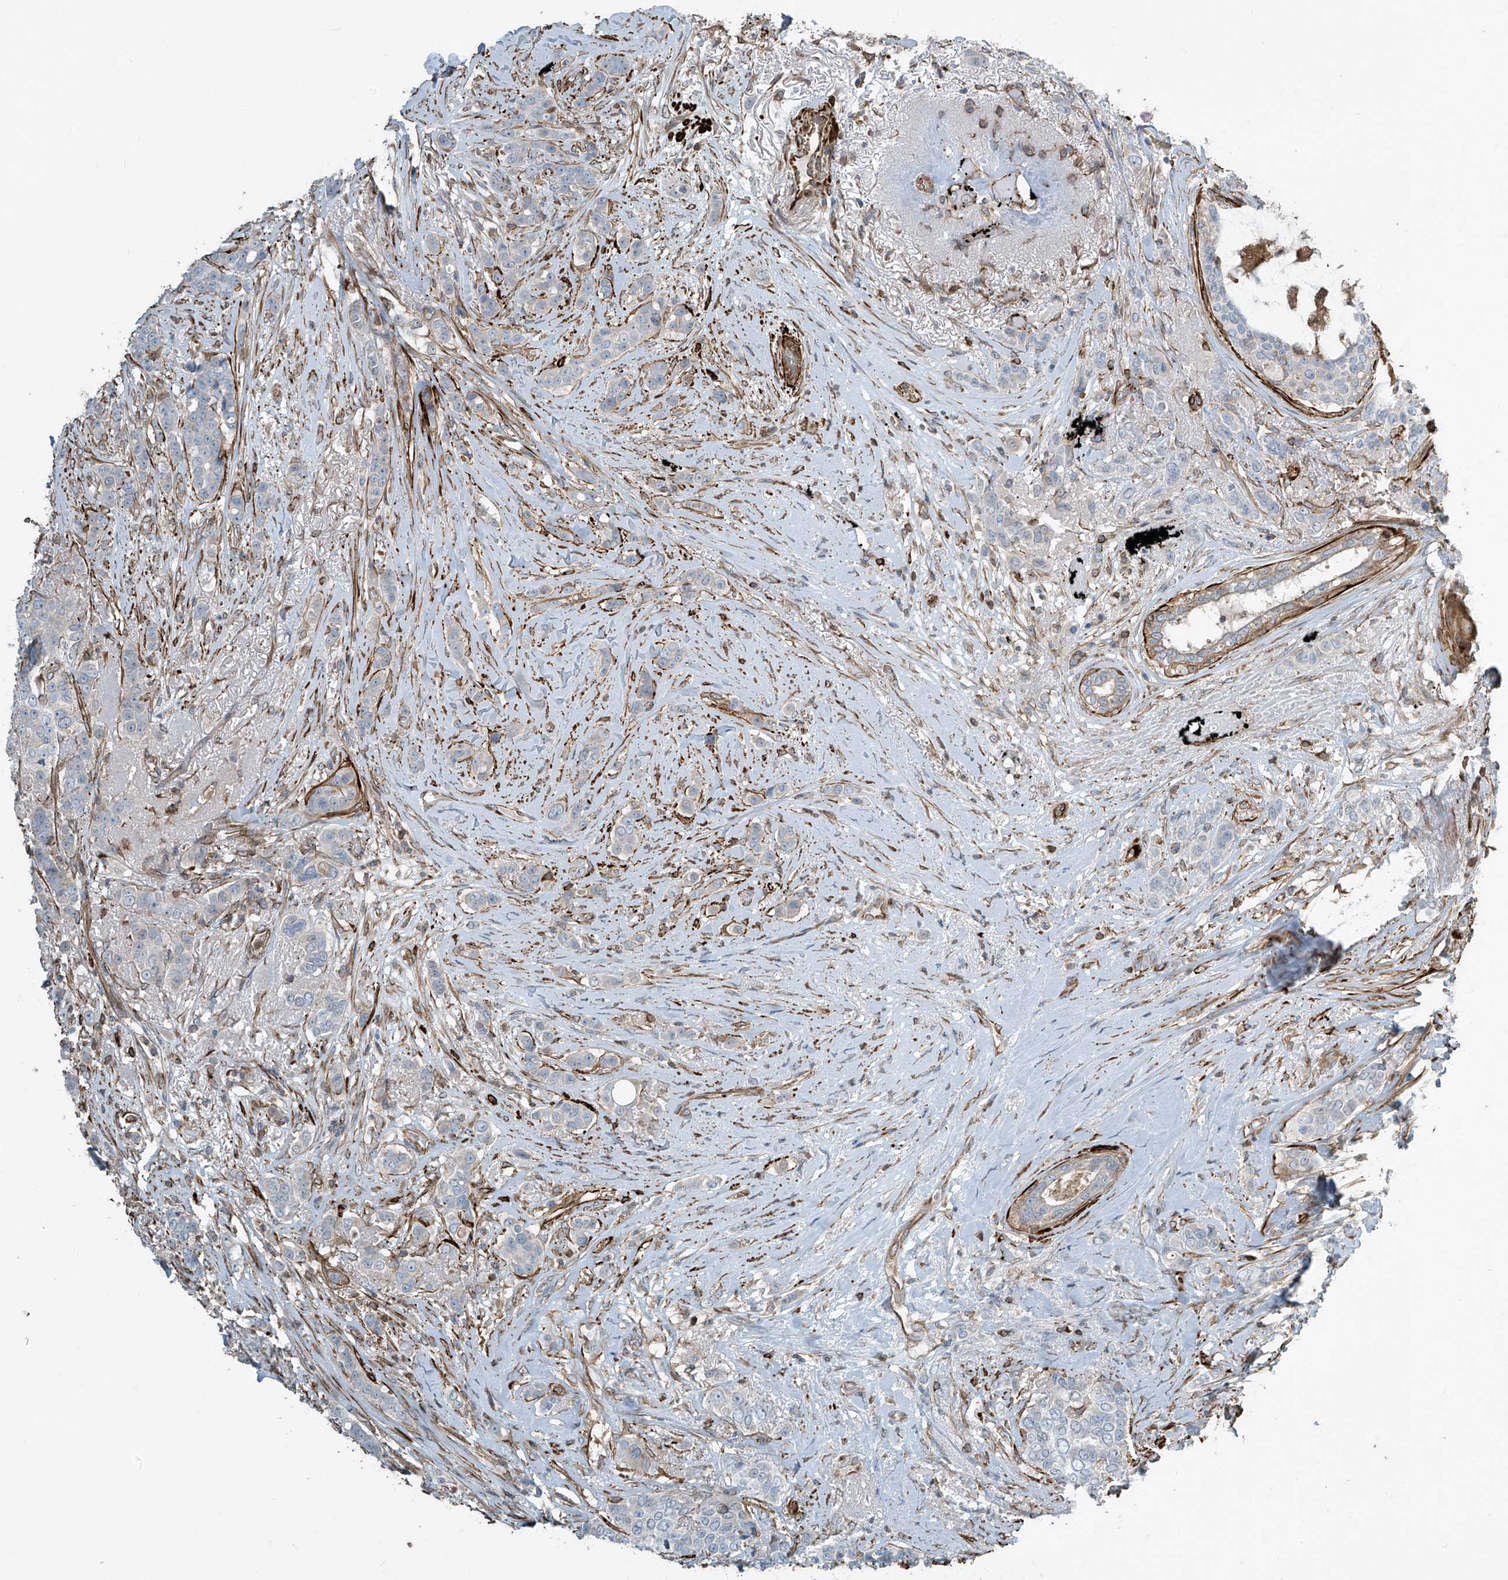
{"staining": {"intensity": "negative", "quantity": "none", "location": "none"}, "tissue": "breast cancer", "cell_type": "Tumor cells", "image_type": "cancer", "snomed": [{"axis": "morphology", "description": "Lobular carcinoma"}, {"axis": "topography", "description": "Breast"}], "caption": "High magnification brightfield microscopy of lobular carcinoma (breast) stained with DAB (brown) and counterstained with hematoxylin (blue): tumor cells show no significant staining.", "gene": "SH3BGRL3", "patient": {"sex": "female", "age": 51}}